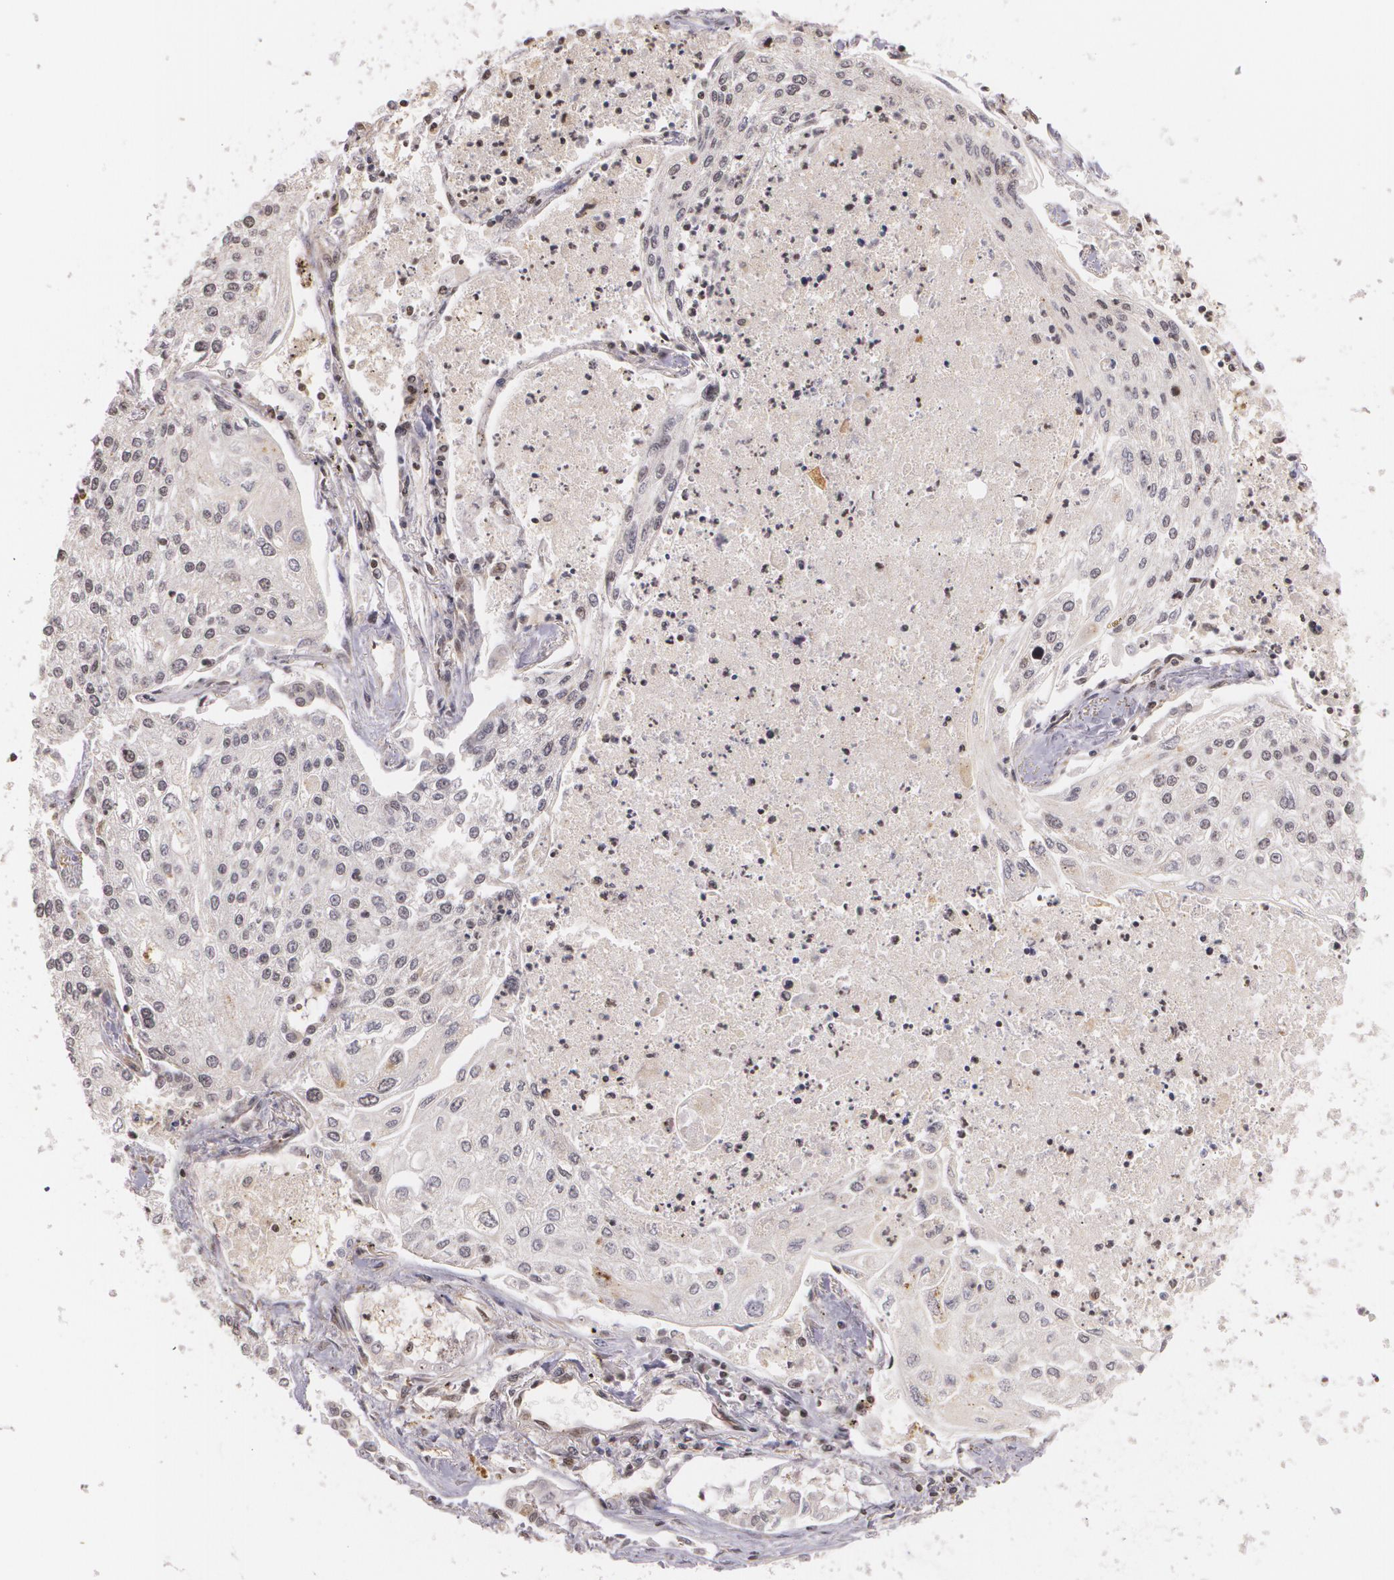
{"staining": {"intensity": "weak", "quantity": ">75%", "location": "cytoplasmic/membranous"}, "tissue": "lung cancer", "cell_type": "Tumor cells", "image_type": "cancer", "snomed": [{"axis": "morphology", "description": "Squamous cell carcinoma, NOS"}, {"axis": "topography", "description": "Lung"}], "caption": "Protein staining of lung cancer (squamous cell carcinoma) tissue exhibits weak cytoplasmic/membranous expression in about >75% of tumor cells.", "gene": "VAV3", "patient": {"sex": "male", "age": 75}}